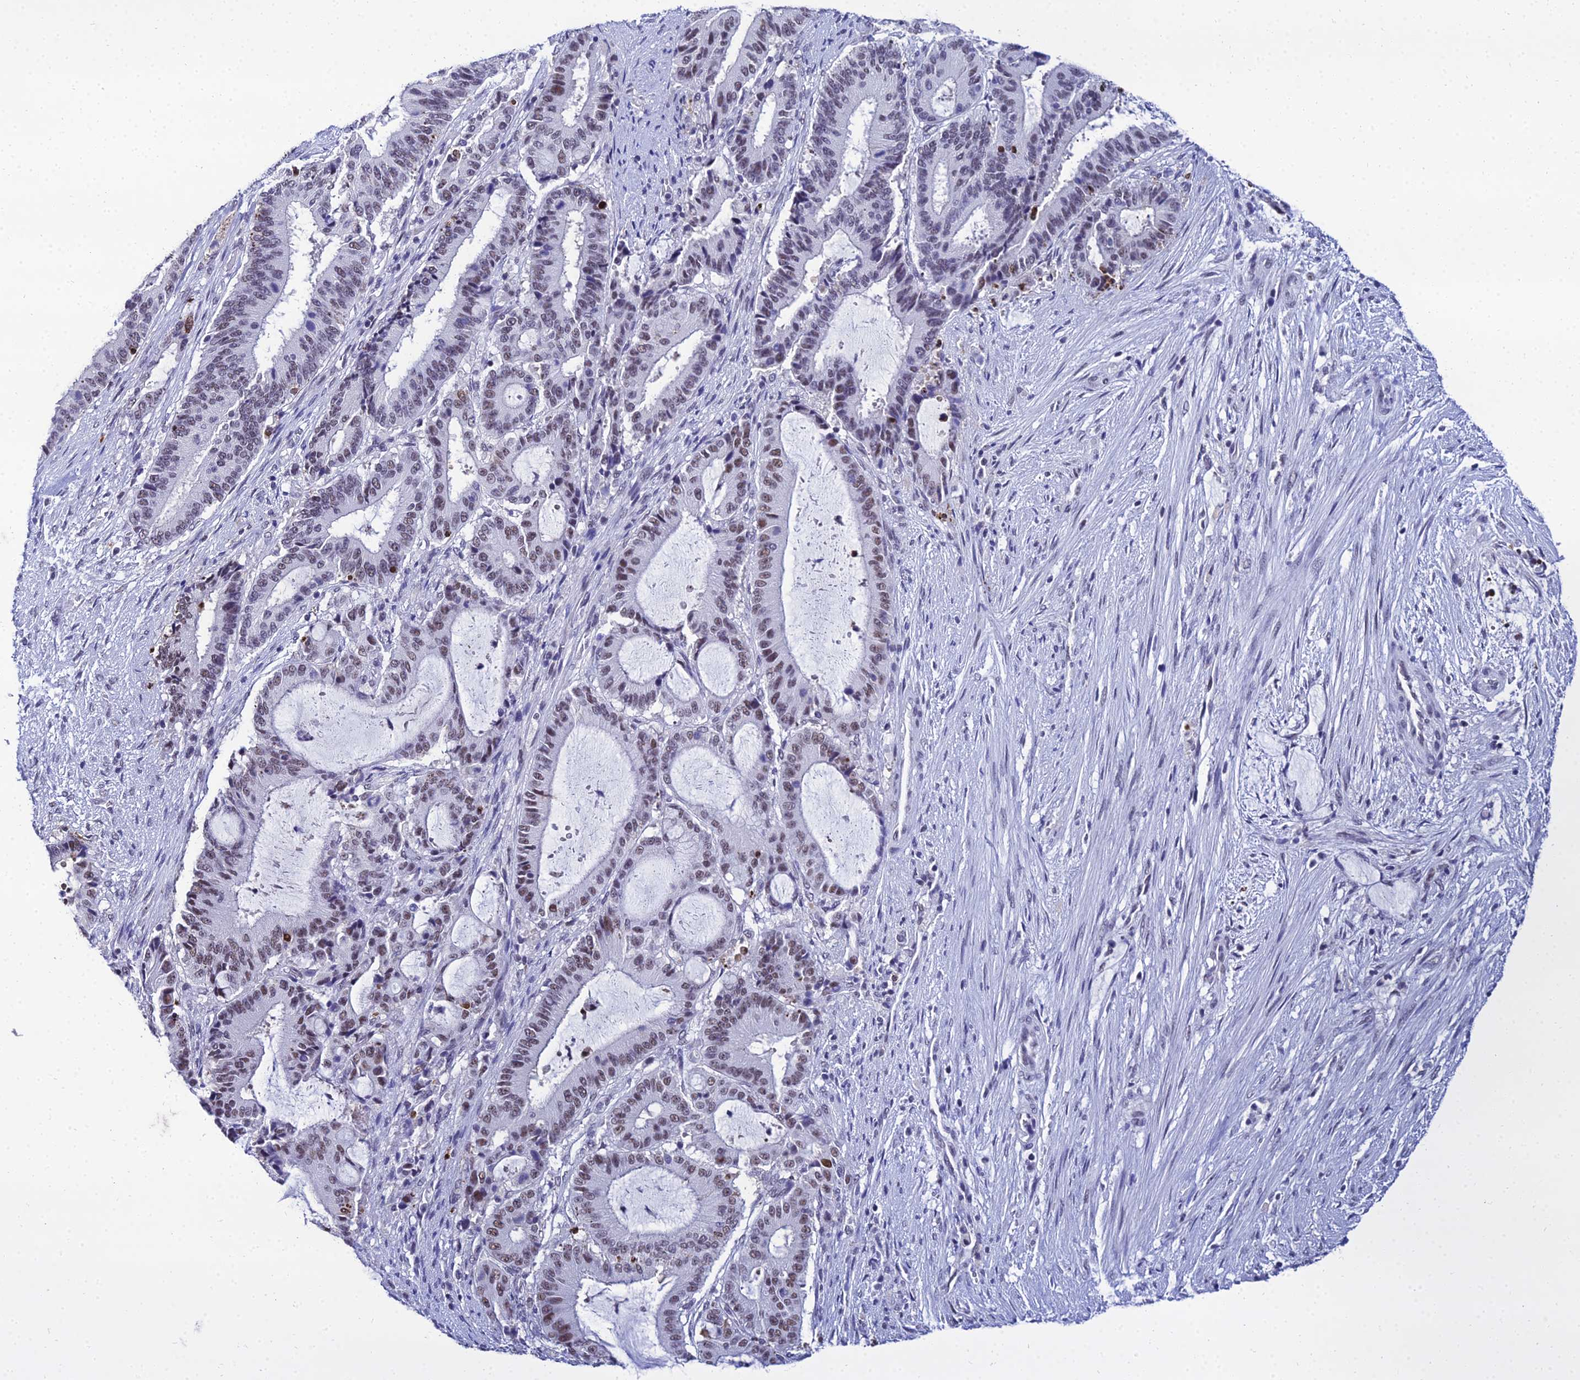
{"staining": {"intensity": "moderate", "quantity": "<25%", "location": "nuclear"}, "tissue": "liver cancer", "cell_type": "Tumor cells", "image_type": "cancer", "snomed": [{"axis": "morphology", "description": "Normal tissue, NOS"}, {"axis": "morphology", "description": "Cholangiocarcinoma"}, {"axis": "topography", "description": "Liver"}, {"axis": "topography", "description": "Peripheral nerve tissue"}], "caption": "A histopathology image of human liver cancer stained for a protein demonstrates moderate nuclear brown staining in tumor cells. The staining was performed using DAB (3,3'-diaminobenzidine), with brown indicating positive protein expression. Nuclei are stained blue with hematoxylin.", "gene": "PPP4R2", "patient": {"sex": "female", "age": 73}}